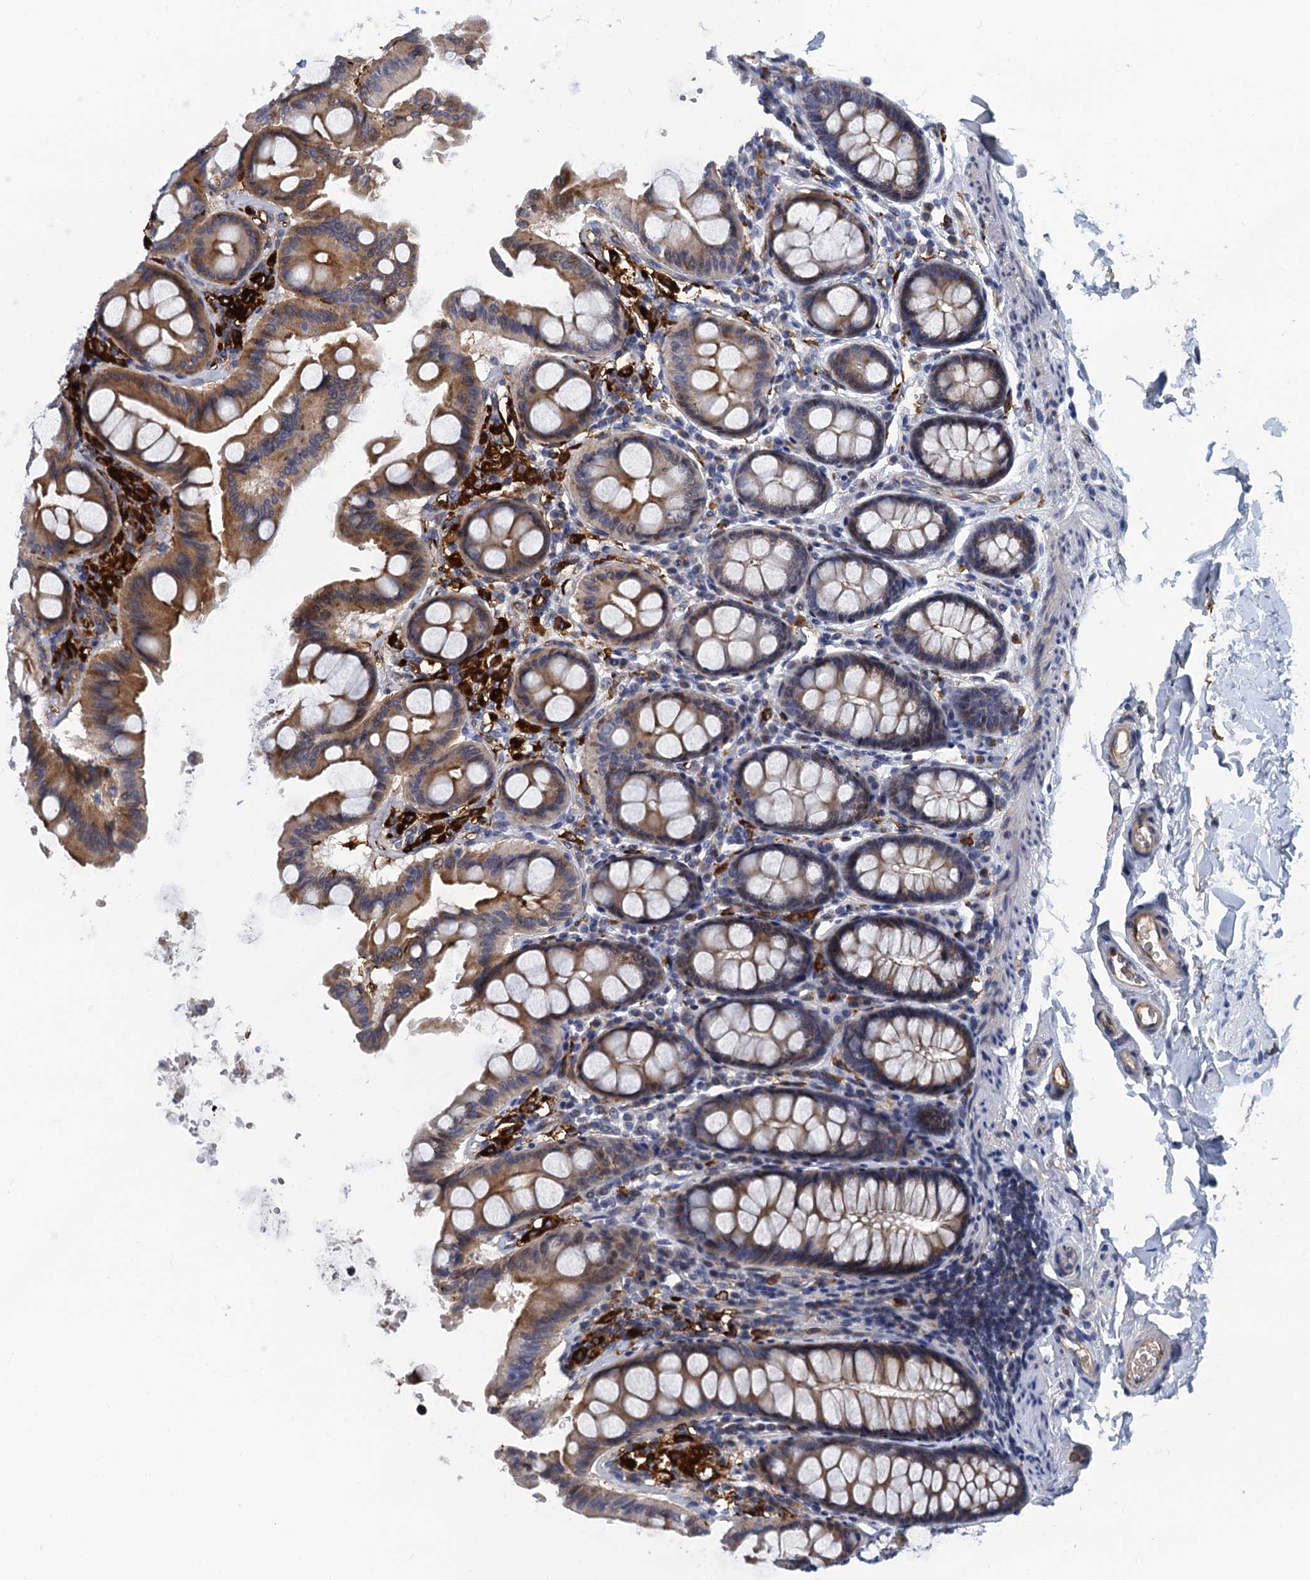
{"staining": {"intensity": "negative", "quantity": "none", "location": "none"}, "tissue": "colon", "cell_type": "Endothelial cells", "image_type": "normal", "snomed": [{"axis": "morphology", "description": "Normal tissue, NOS"}, {"axis": "topography", "description": "Colon"}, {"axis": "topography", "description": "Peripheral nerve tissue"}], "caption": "Immunohistochemistry image of normal colon stained for a protein (brown), which displays no staining in endothelial cells. Brightfield microscopy of immunohistochemistry (IHC) stained with DAB (brown) and hematoxylin (blue), captured at high magnification.", "gene": "DNHD1", "patient": {"sex": "female", "age": 61}}